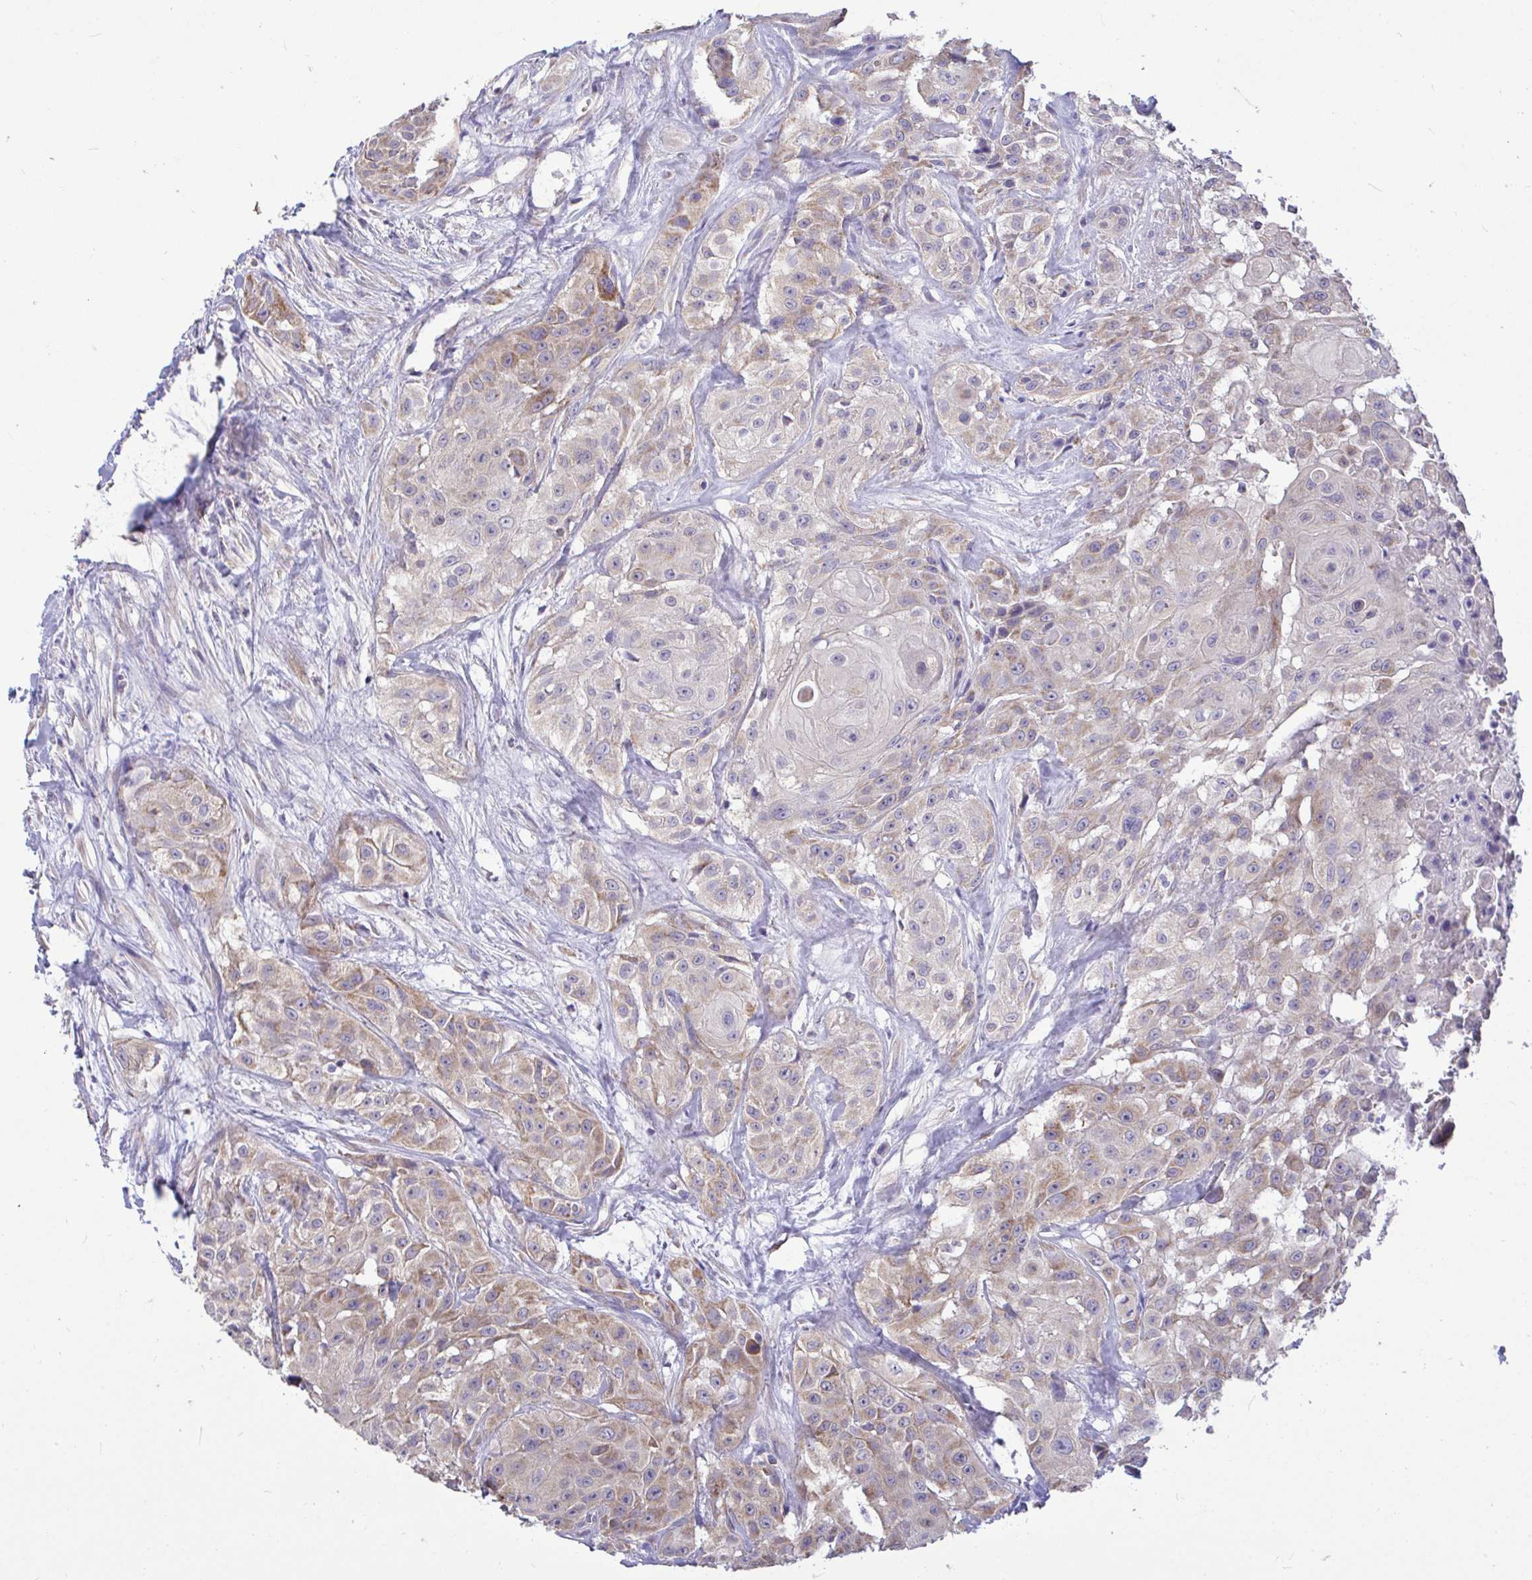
{"staining": {"intensity": "moderate", "quantity": "25%-75%", "location": "cytoplasmic/membranous"}, "tissue": "head and neck cancer", "cell_type": "Tumor cells", "image_type": "cancer", "snomed": [{"axis": "morphology", "description": "Squamous cell carcinoma, NOS"}, {"axis": "topography", "description": "Head-Neck"}], "caption": "Immunohistochemistry (IHC) (DAB) staining of human head and neck cancer shows moderate cytoplasmic/membranous protein staining in approximately 25%-75% of tumor cells.", "gene": "SARS2", "patient": {"sex": "male", "age": 83}}